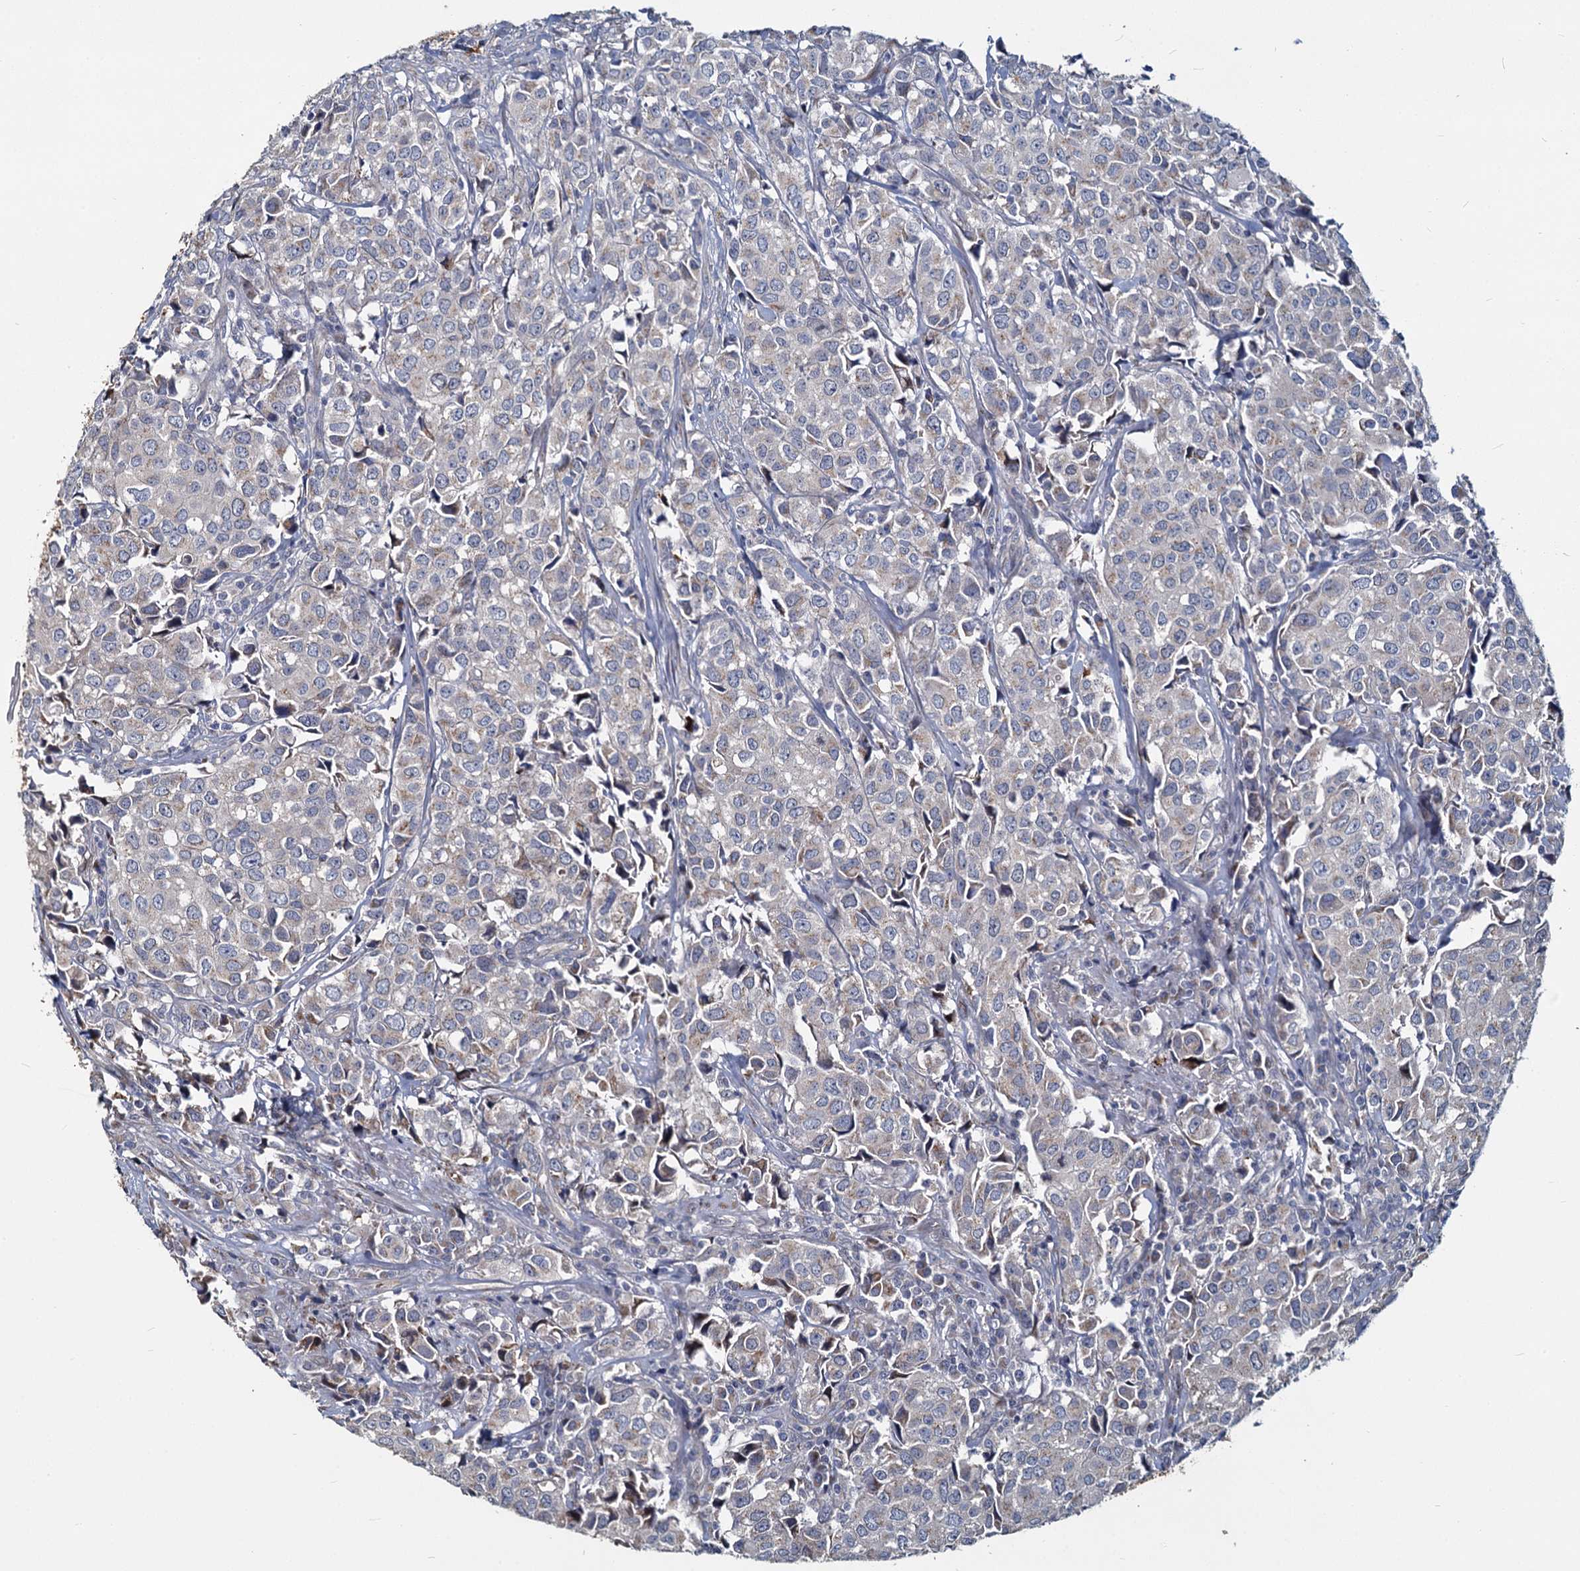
{"staining": {"intensity": "negative", "quantity": "none", "location": "none"}, "tissue": "urothelial cancer", "cell_type": "Tumor cells", "image_type": "cancer", "snomed": [{"axis": "morphology", "description": "Urothelial carcinoma, High grade"}, {"axis": "topography", "description": "Urinary bladder"}], "caption": "Urothelial cancer was stained to show a protein in brown. There is no significant expression in tumor cells.", "gene": "DCUN1D2", "patient": {"sex": "female", "age": 75}}